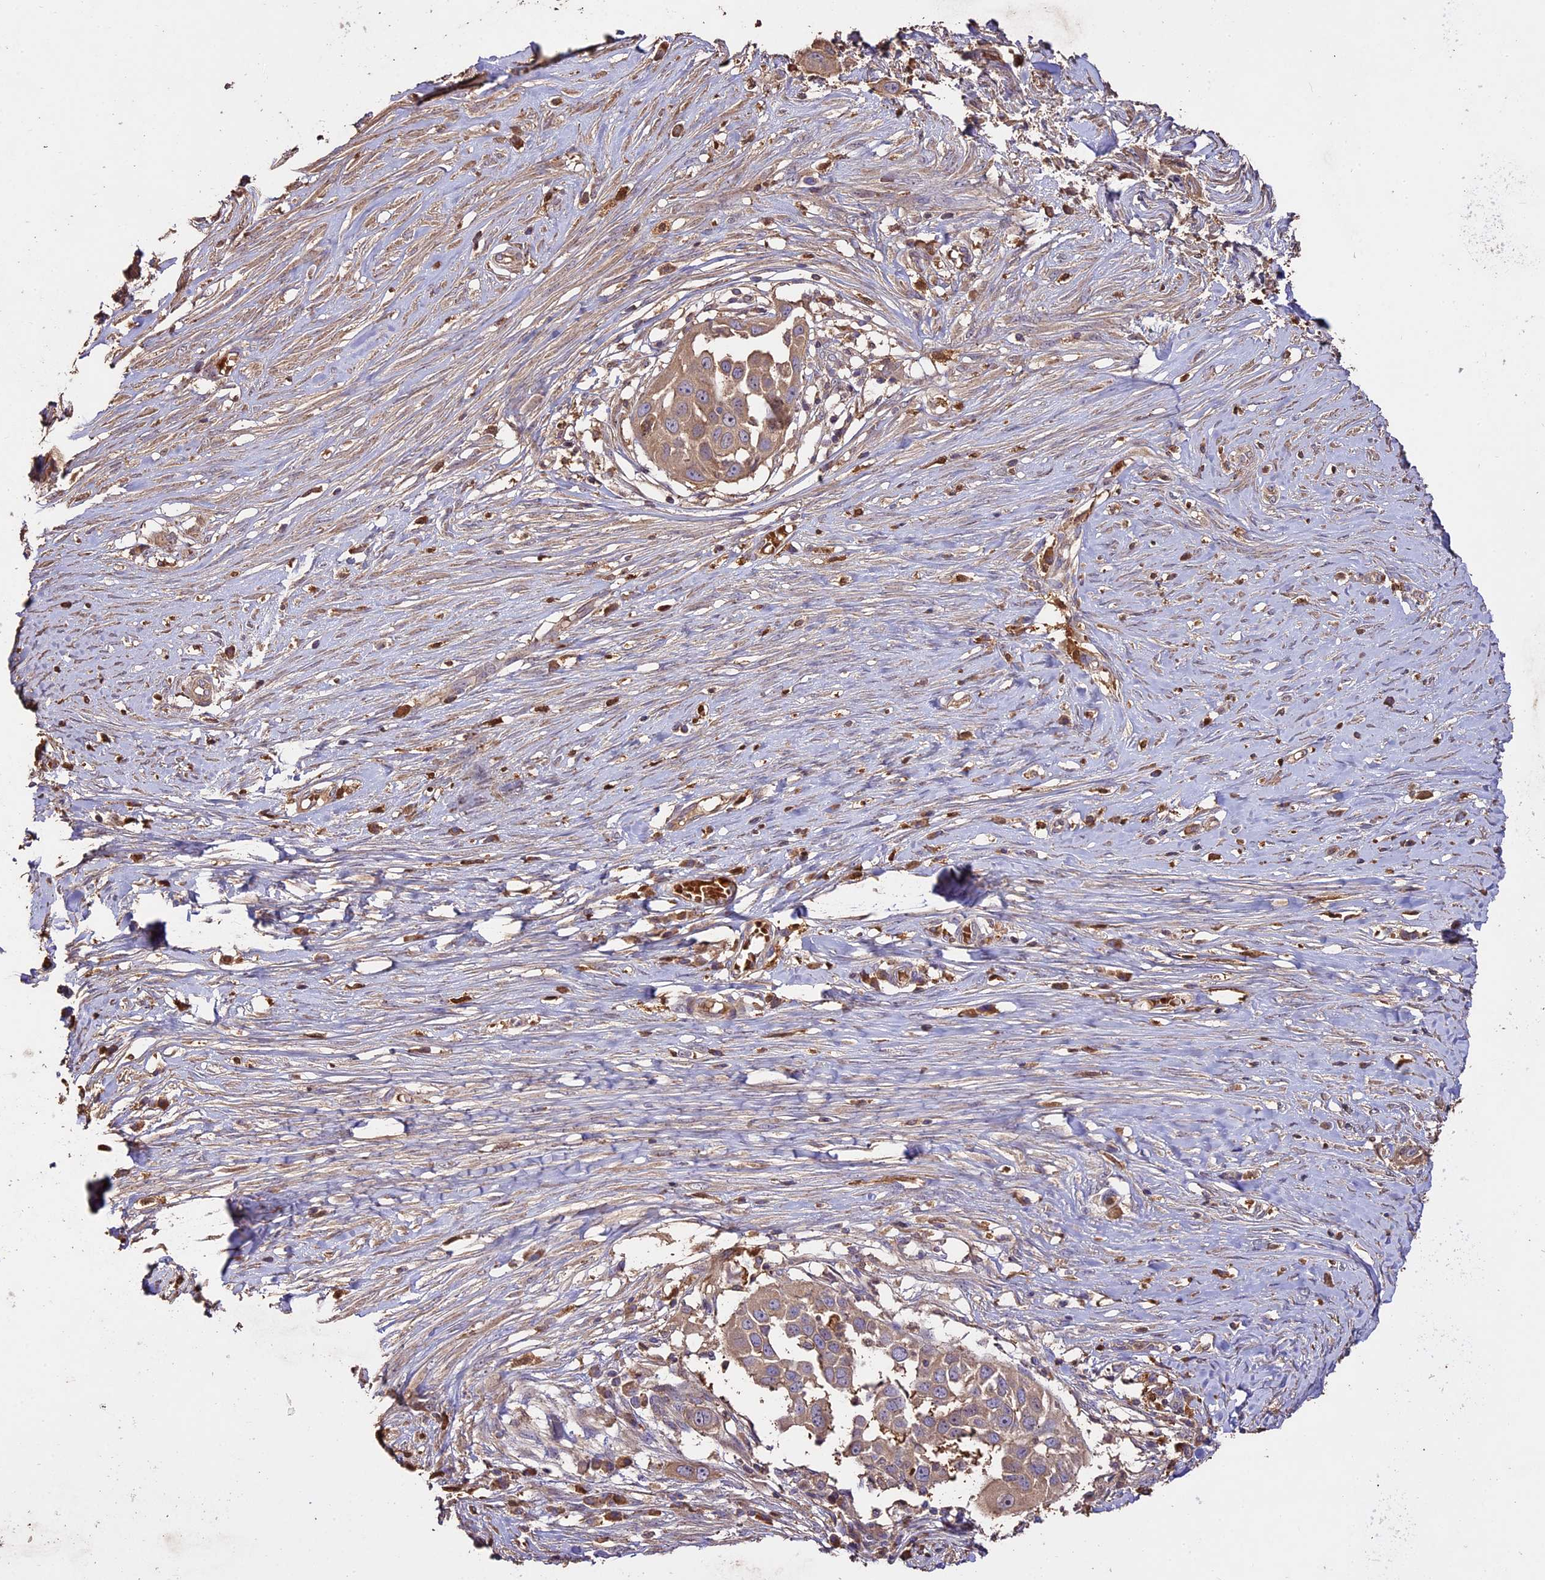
{"staining": {"intensity": "moderate", "quantity": ">75%", "location": "cytoplasmic/membranous"}, "tissue": "skin cancer", "cell_type": "Tumor cells", "image_type": "cancer", "snomed": [{"axis": "morphology", "description": "Squamous cell carcinoma, NOS"}, {"axis": "topography", "description": "Skin"}], "caption": "Skin cancer (squamous cell carcinoma) stained for a protein demonstrates moderate cytoplasmic/membranous positivity in tumor cells. (DAB IHC with brightfield microscopy, high magnification).", "gene": "CRLF1", "patient": {"sex": "female", "age": 44}}